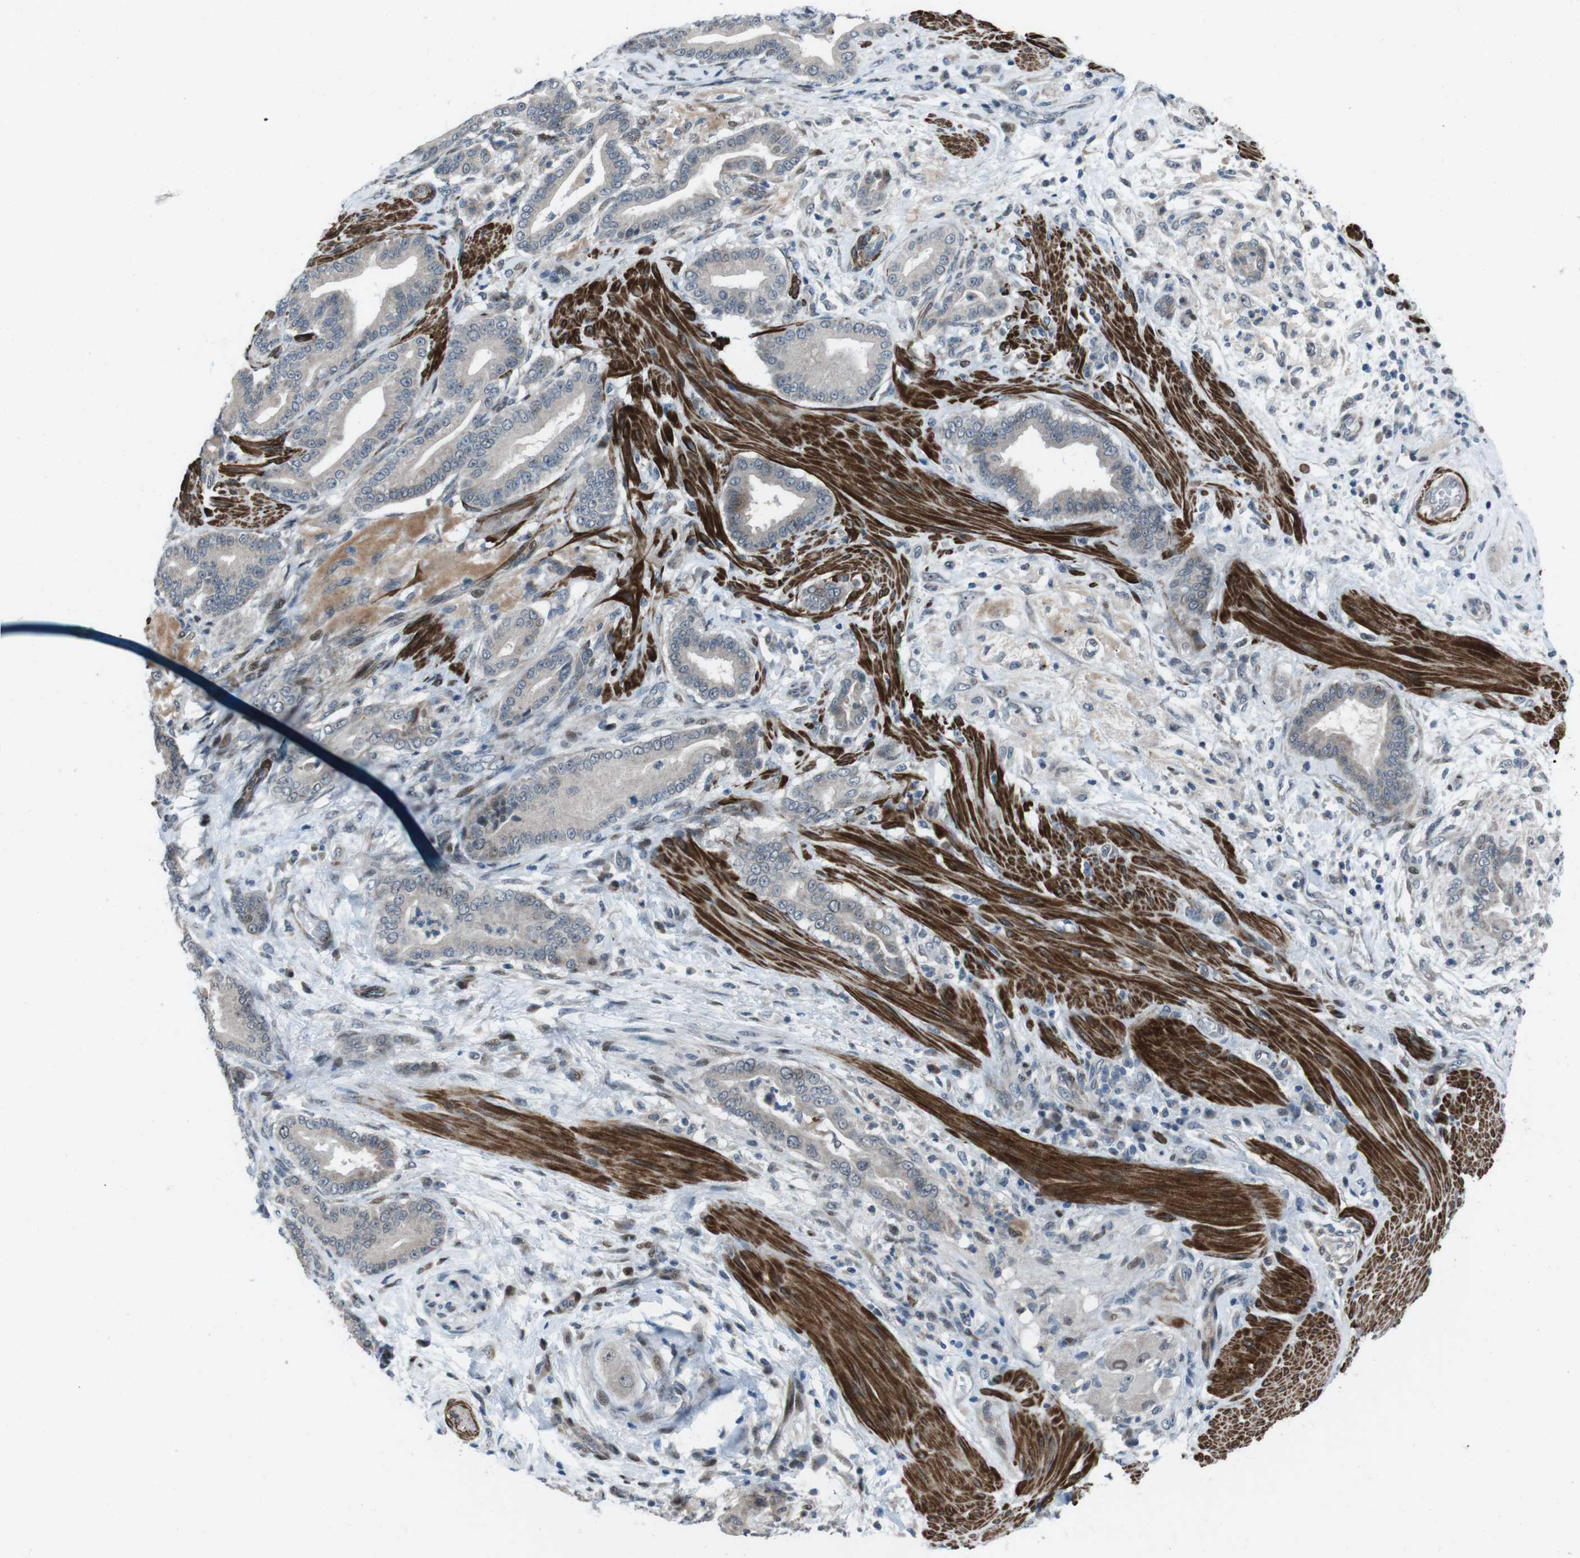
{"staining": {"intensity": "weak", "quantity": "<25%", "location": "nuclear"}, "tissue": "pancreatic cancer", "cell_type": "Tumor cells", "image_type": "cancer", "snomed": [{"axis": "morphology", "description": "Normal tissue, NOS"}, {"axis": "morphology", "description": "Adenocarcinoma, NOS"}, {"axis": "topography", "description": "Pancreas"}], "caption": "This histopathology image is of pancreatic cancer (adenocarcinoma) stained with immunohistochemistry (IHC) to label a protein in brown with the nuclei are counter-stained blue. There is no positivity in tumor cells.", "gene": "PBRM1", "patient": {"sex": "male", "age": 63}}